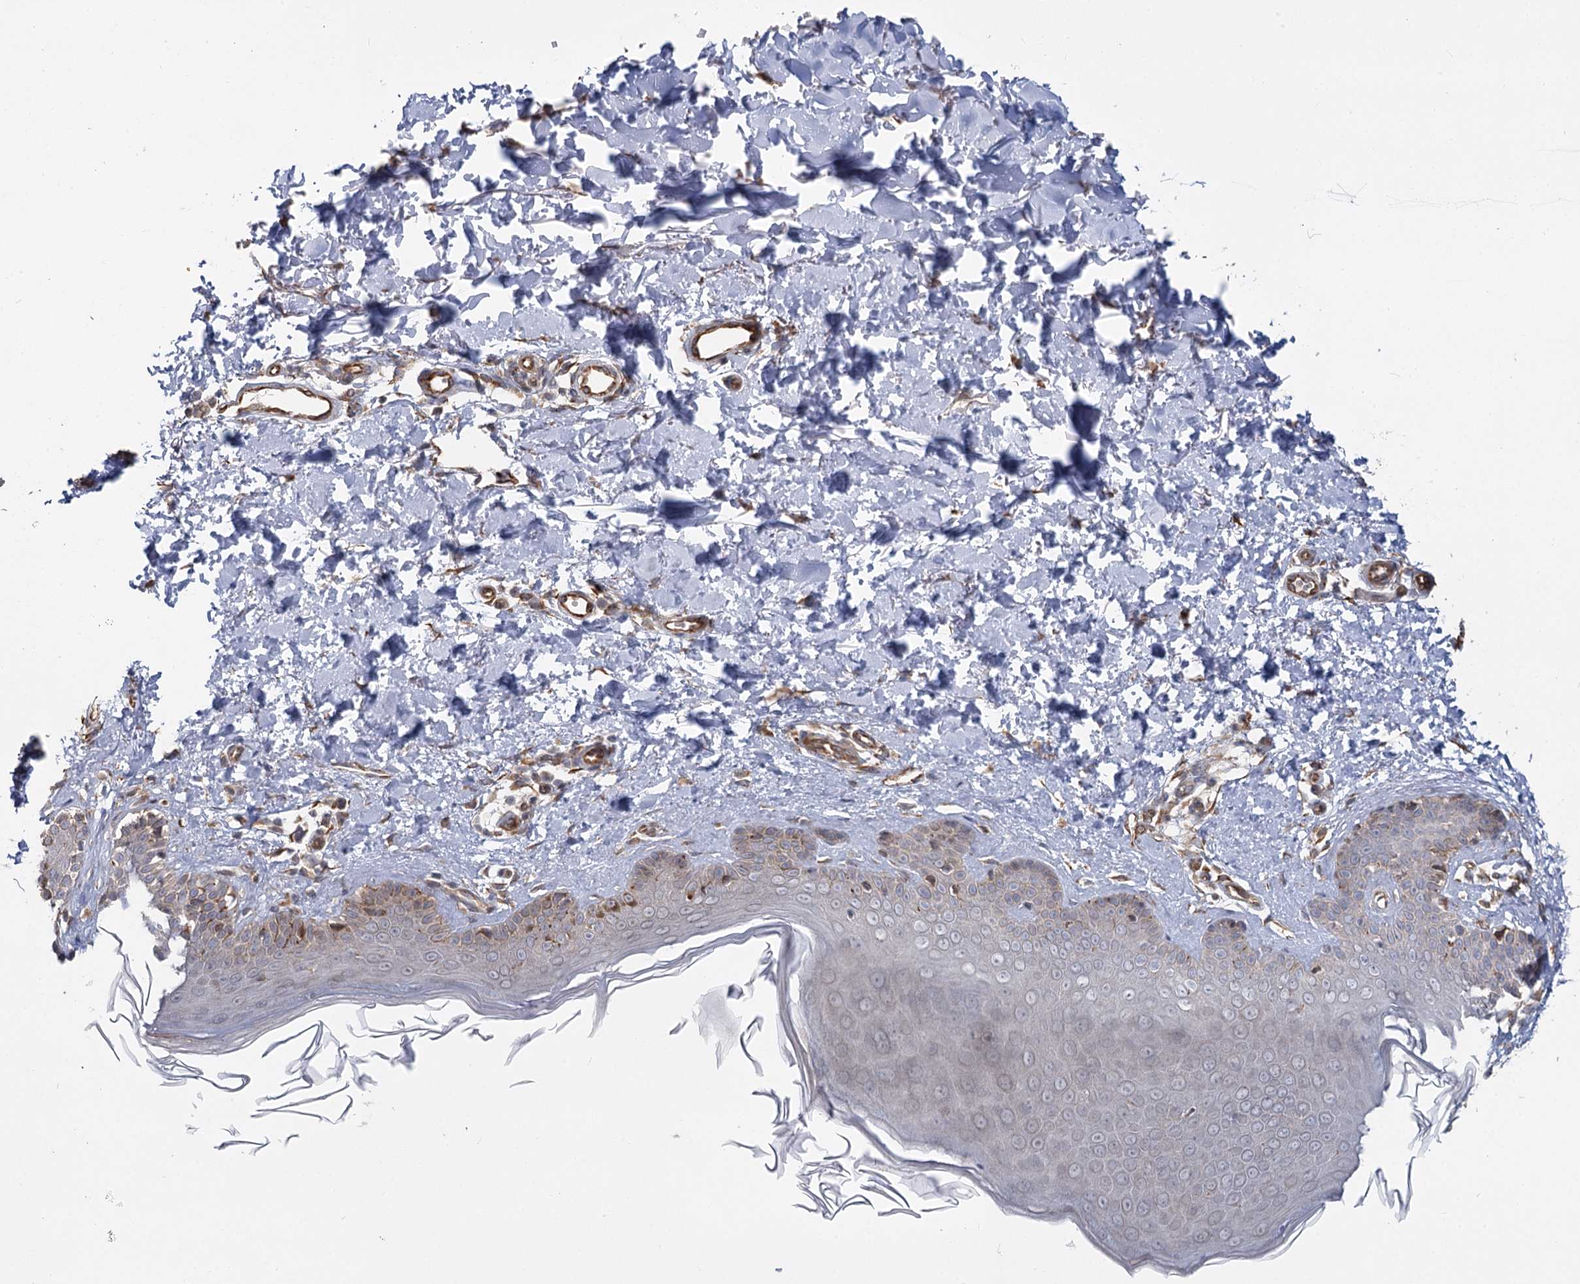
{"staining": {"intensity": "moderate", "quantity": ">75%", "location": "cytoplasmic/membranous"}, "tissue": "skin", "cell_type": "Fibroblasts", "image_type": "normal", "snomed": [{"axis": "morphology", "description": "Normal tissue, NOS"}, {"axis": "topography", "description": "Skin"}], "caption": "Fibroblasts reveal medium levels of moderate cytoplasmic/membranous expression in about >75% of cells in benign skin.", "gene": "TBC1D9B", "patient": {"sex": "male", "age": 52}}